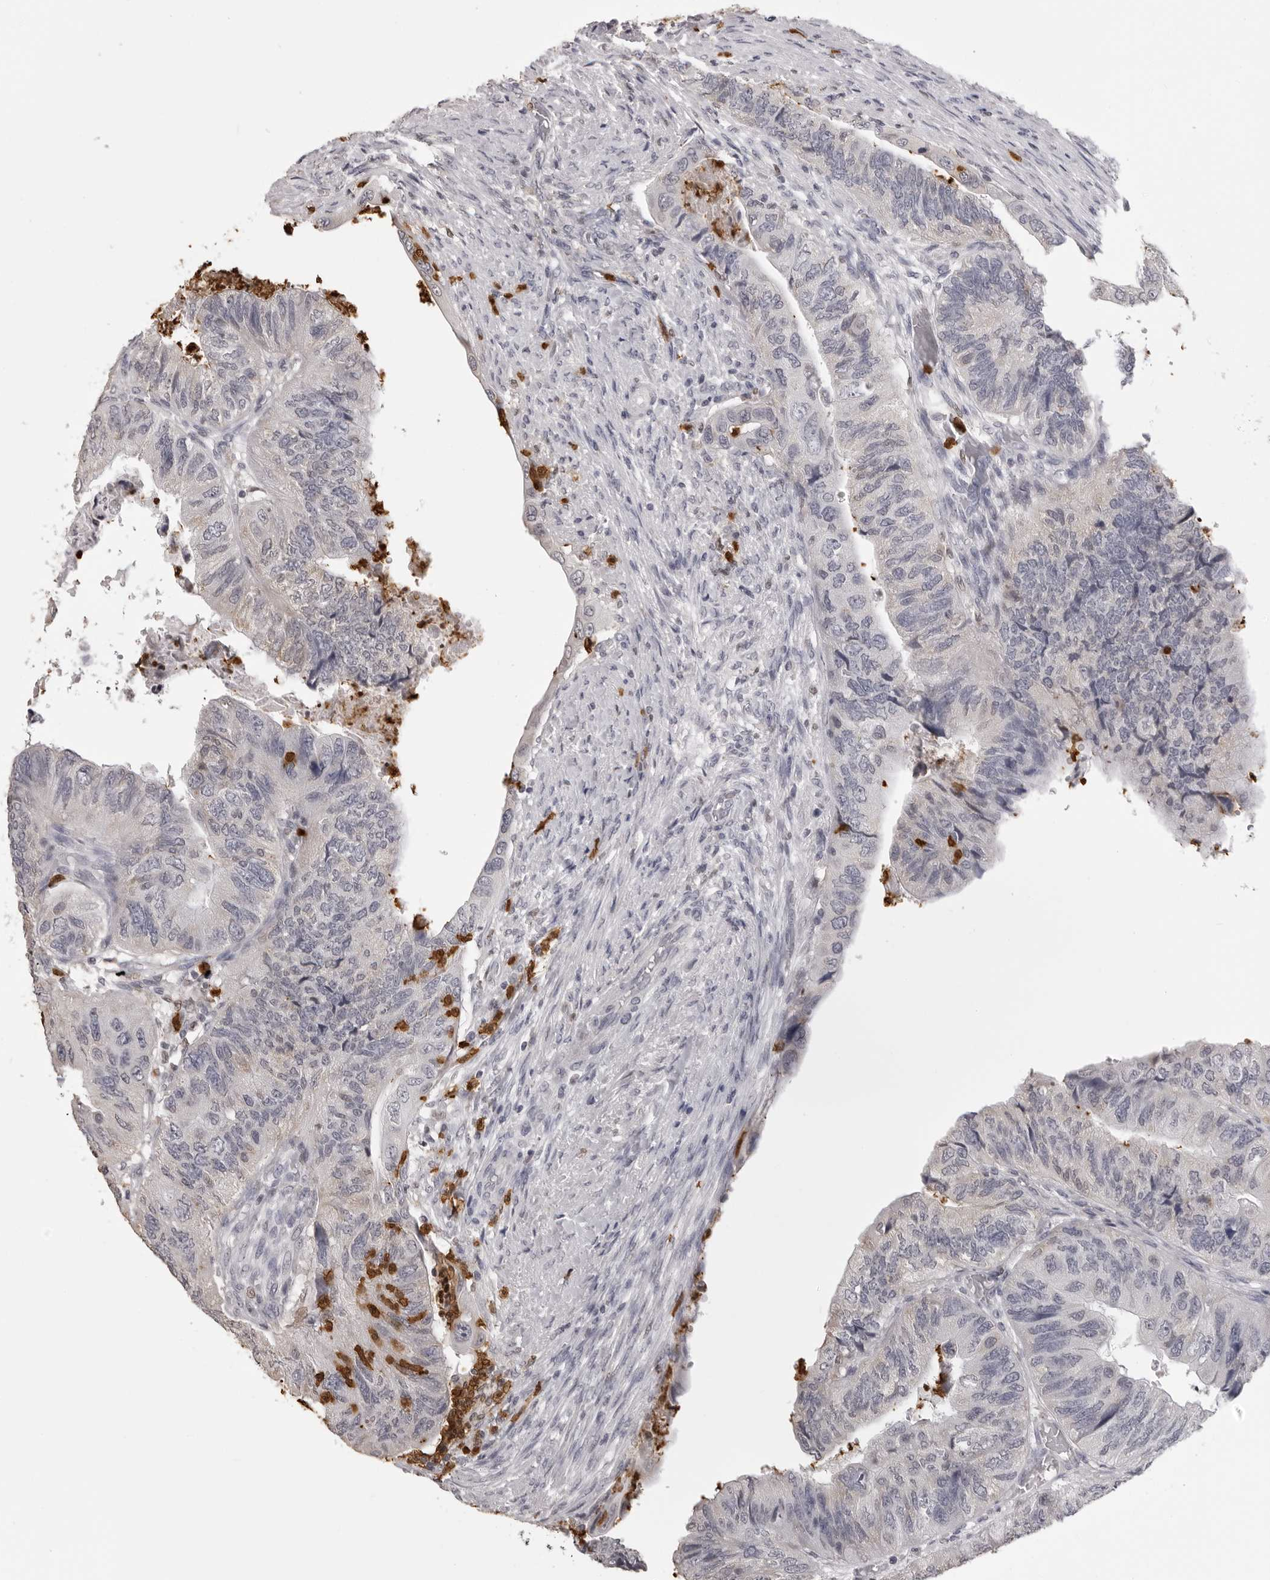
{"staining": {"intensity": "negative", "quantity": "none", "location": "none"}, "tissue": "colorectal cancer", "cell_type": "Tumor cells", "image_type": "cancer", "snomed": [{"axis": "morphology", "description": "Adenocarcinoma, NOS"}, {"axis": "topography", "description": "Rectum"}], "caption": "Colorectal cancer (adenocarcinoma) was stained to show a protein in brown. There is no significant staining in tumor cells.", "gene": "IL31", "patient": {"sex": "male", "age": 63}}